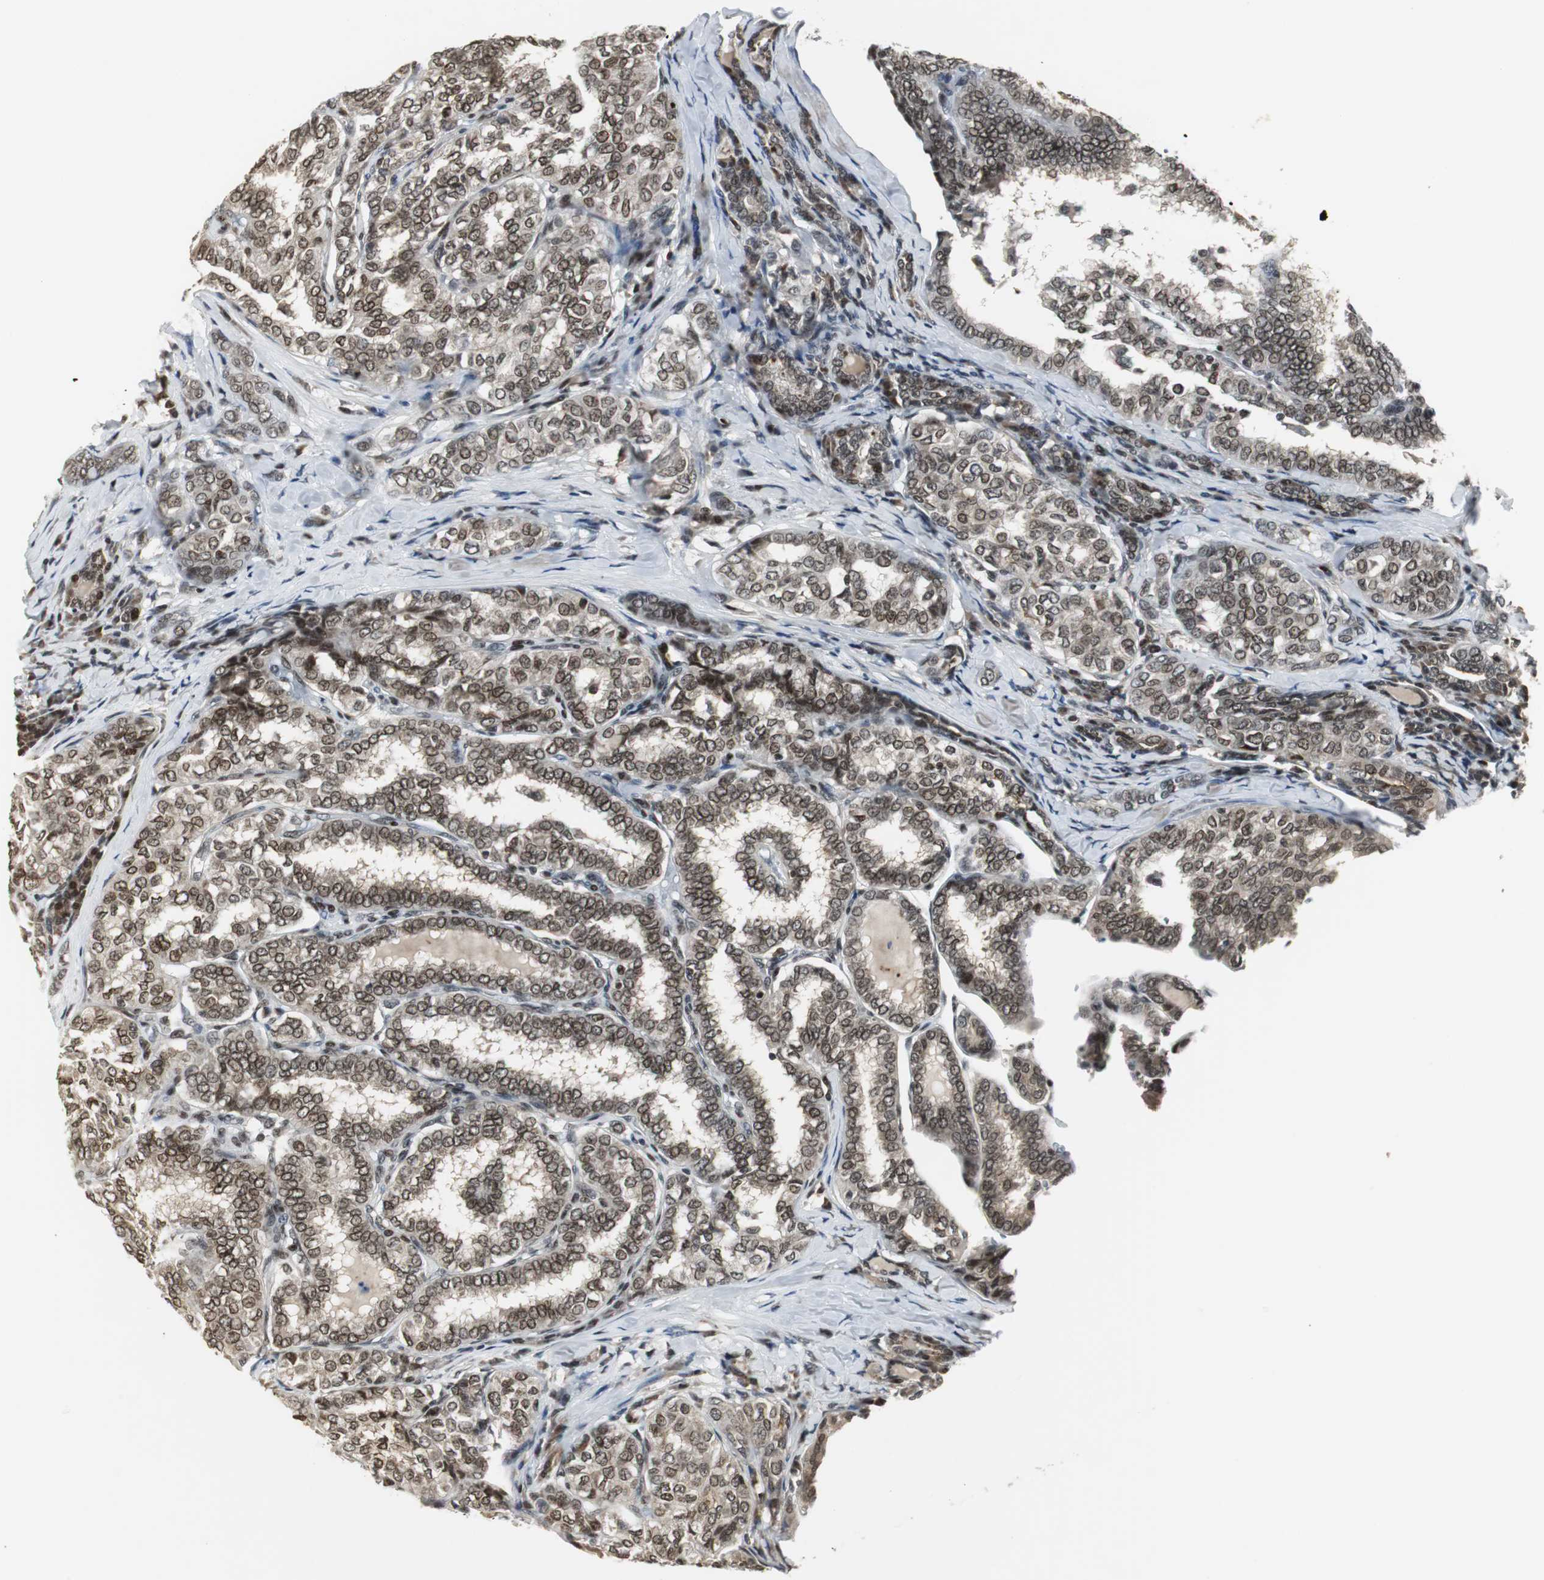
{"staining": {"intensity": "moderate", "quantity": ">75%", "location": "nuclear"}, "tissue": "thyroid cancer", "cell_type": "Tumor cells", "image_type": "cancer", "snomed": [{"axis": "morphology", "description": "Papillary adenocarcinoma, NOS"}, {"axis": "topography", "description": "Thyroid gland"}], "caption": "Protein staining of thyroid cancer tissue exhibits moderate nuclear staining in approximately >75% of tumor cells. (Stains: DAB (3,3'-diaminobenzidine) in brown, nuclei in blue, Microscopy: brightfield microscopy at high magnification).", "gene": "MPG", "patient": {"sex": "female", "age": 30}}